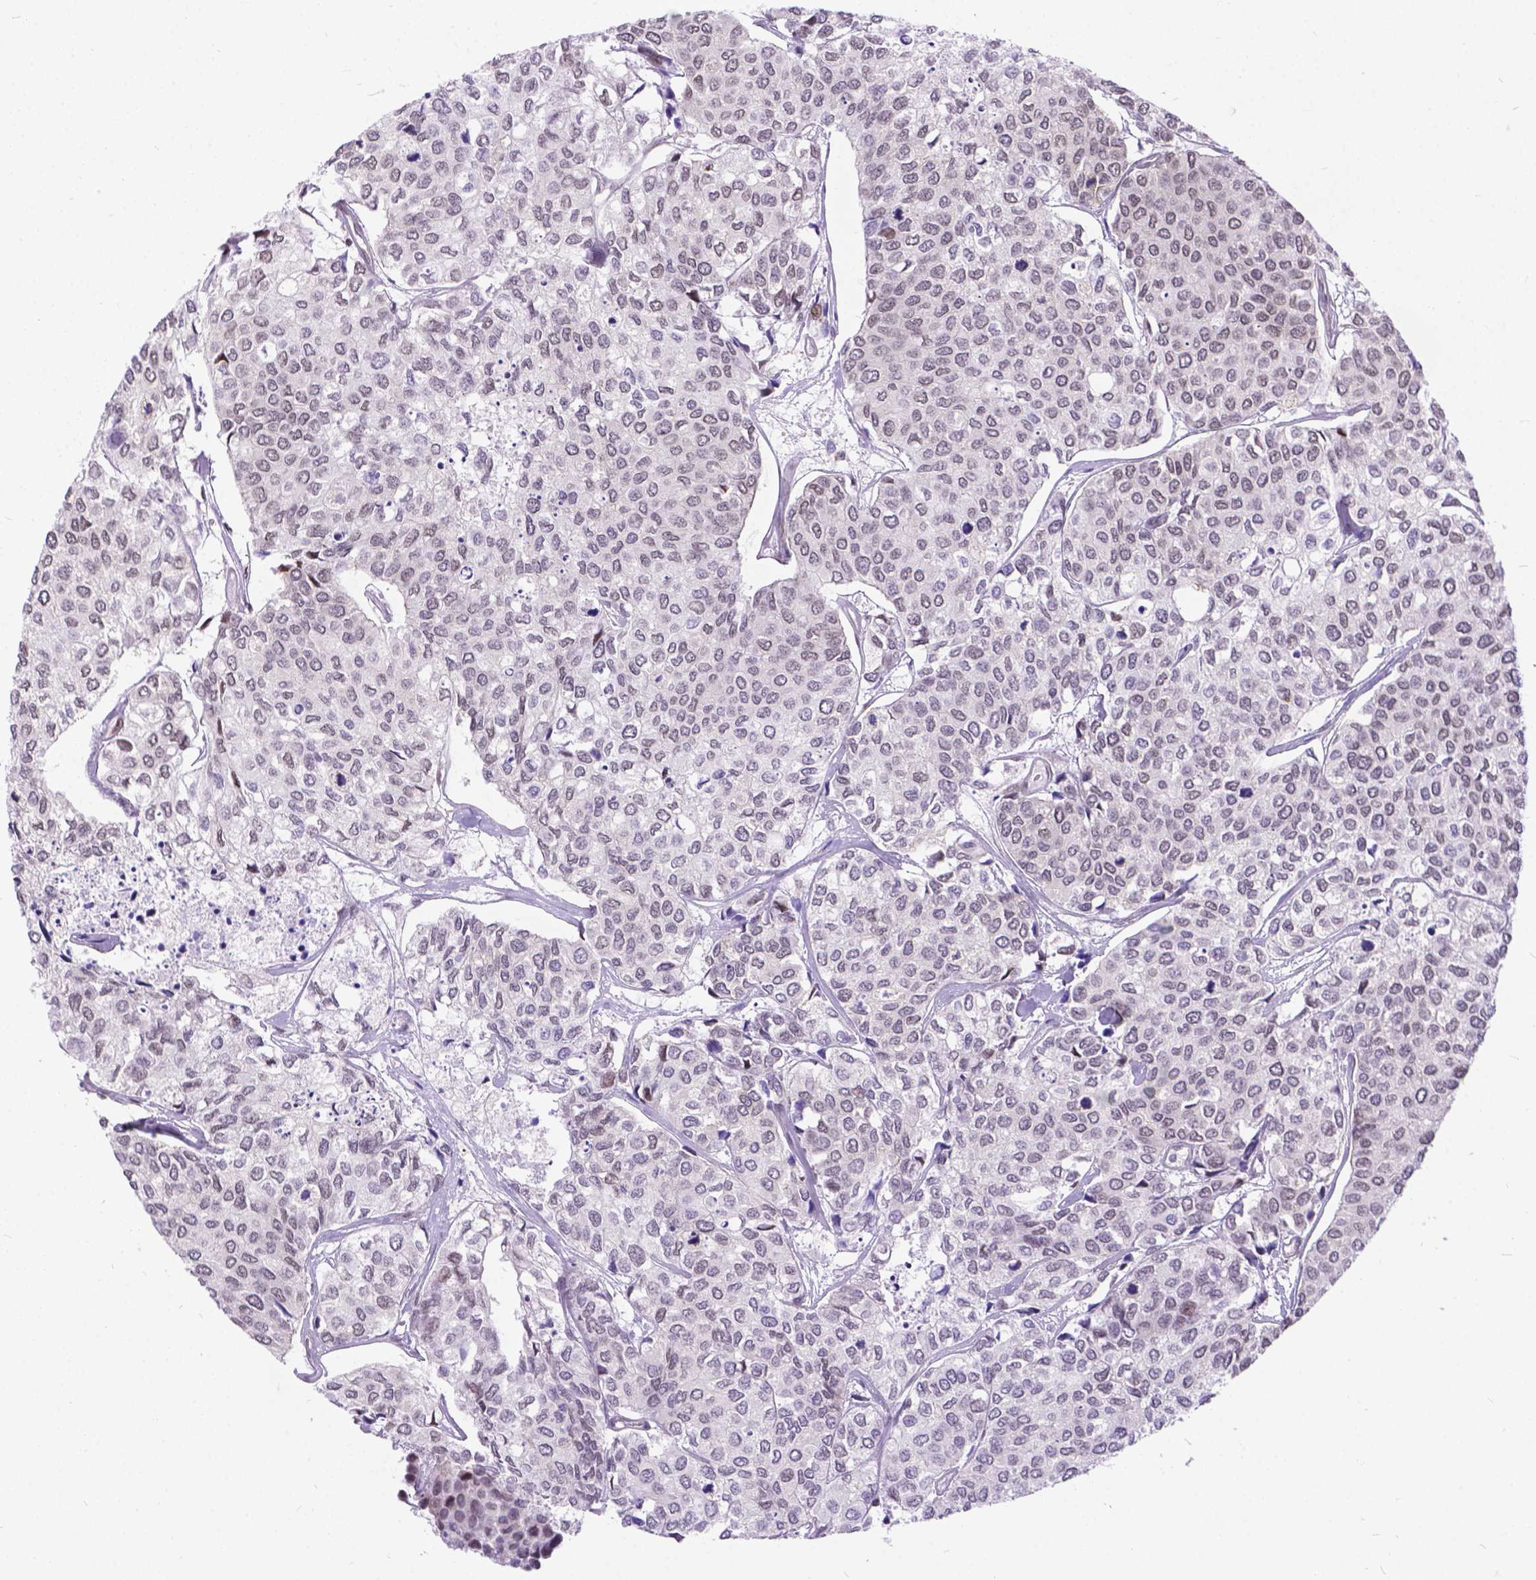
{"staining": {"intensity": "weak", "quantity": "25%-75%", "location": "nuclear"}, "tissue": "urothelial cancer", "cell_type": "Tumor cells", "image_type": "cancer", "snomed": [{"axis": "morphology", "description": "Urothelial carcinoma, High grade"}, {"axis": "topography", "description": "Urinary bladder"}], "caption": "Urothelial cancer was stained to show a protein in brown. There is low levels of weak nuclear staining in approximately 25%-75% of tumor cells.", "gene": "FAM124B", "patient": {"sex": "male", "age": 73}}